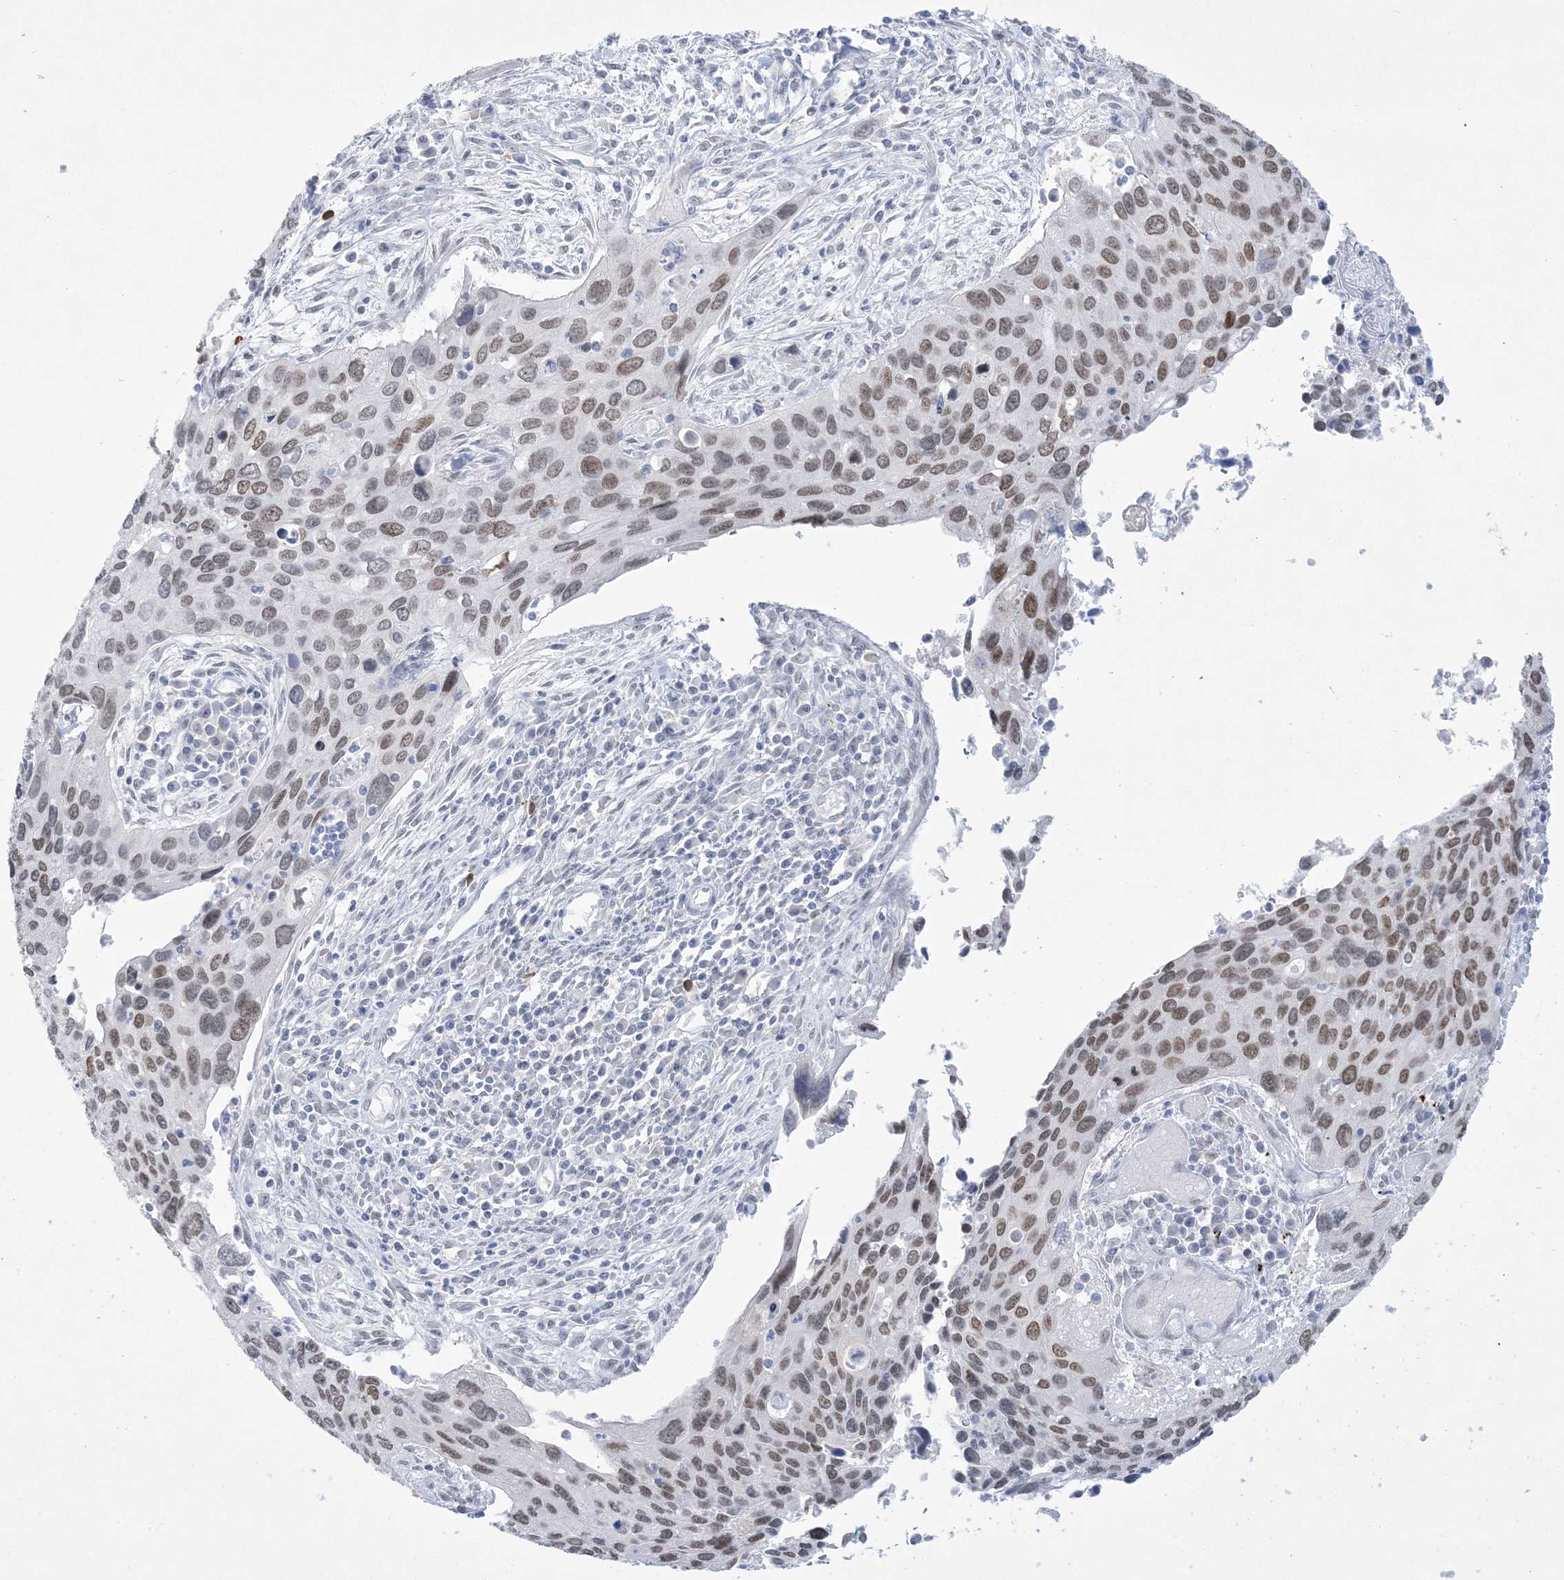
{"staining": {"intensity": "moderate", "quantity": "25%-75%", "location": "nuclear"}, "tissue": "cervical cancer", "cell_type": "Tumor cells", "image_type": "cancer", "snomed": [{"axis": "morphology", "description": "Squamous cell carcinoma, NOS"}, {"axis": "topography", "description": "Cervix"}], "caption": "A histopathology image of cervical cancer (squamous cell carcinoma) stained for a protein demonstrates moderate nuclear brown staining in tumor cells.", "gene": "HOMEZ", "patient": {"sex": "female", "age": 55}}